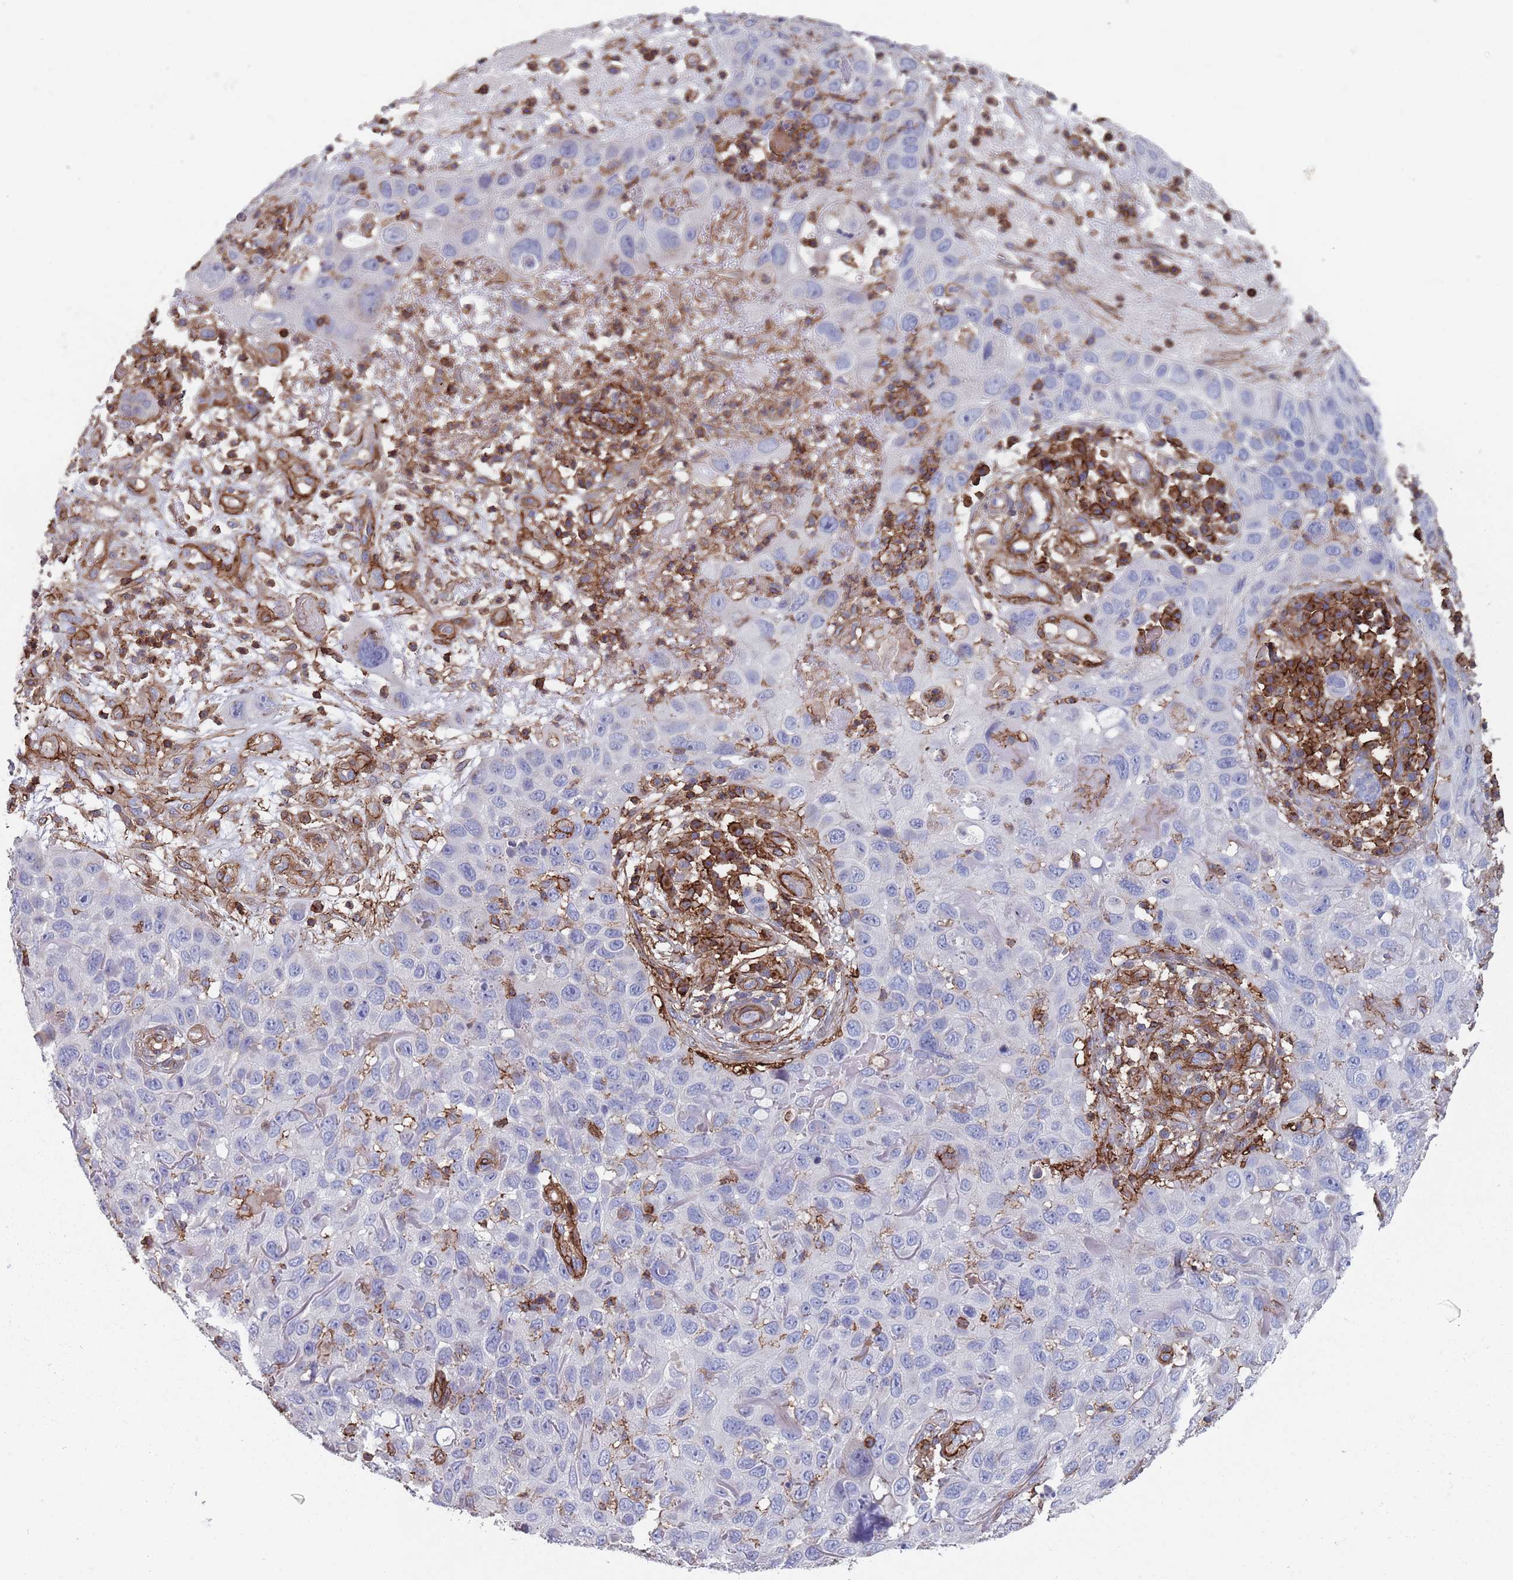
{"staining": {"intensity": "negative", "quantity": "none", "location": "none"}, "tissue": "skin cancer", "cell_type": "Tumor cells", "image_type": "cancer", "snomed": [{"axis": "morphology", "description": "Squamous cell carcinoma in situ, NOS"}, {"axis": "morphology", "description": "Squamous cell carcinoma, NOS"}, {"axis": "topography", "description": "Skin"}], "caption": "Tumor cells are negative for brown protein staining in squamous cell carcinoma in situ (skin).", "gene": "RNF144A", "patient": {"sex": "male", "age": 93}}